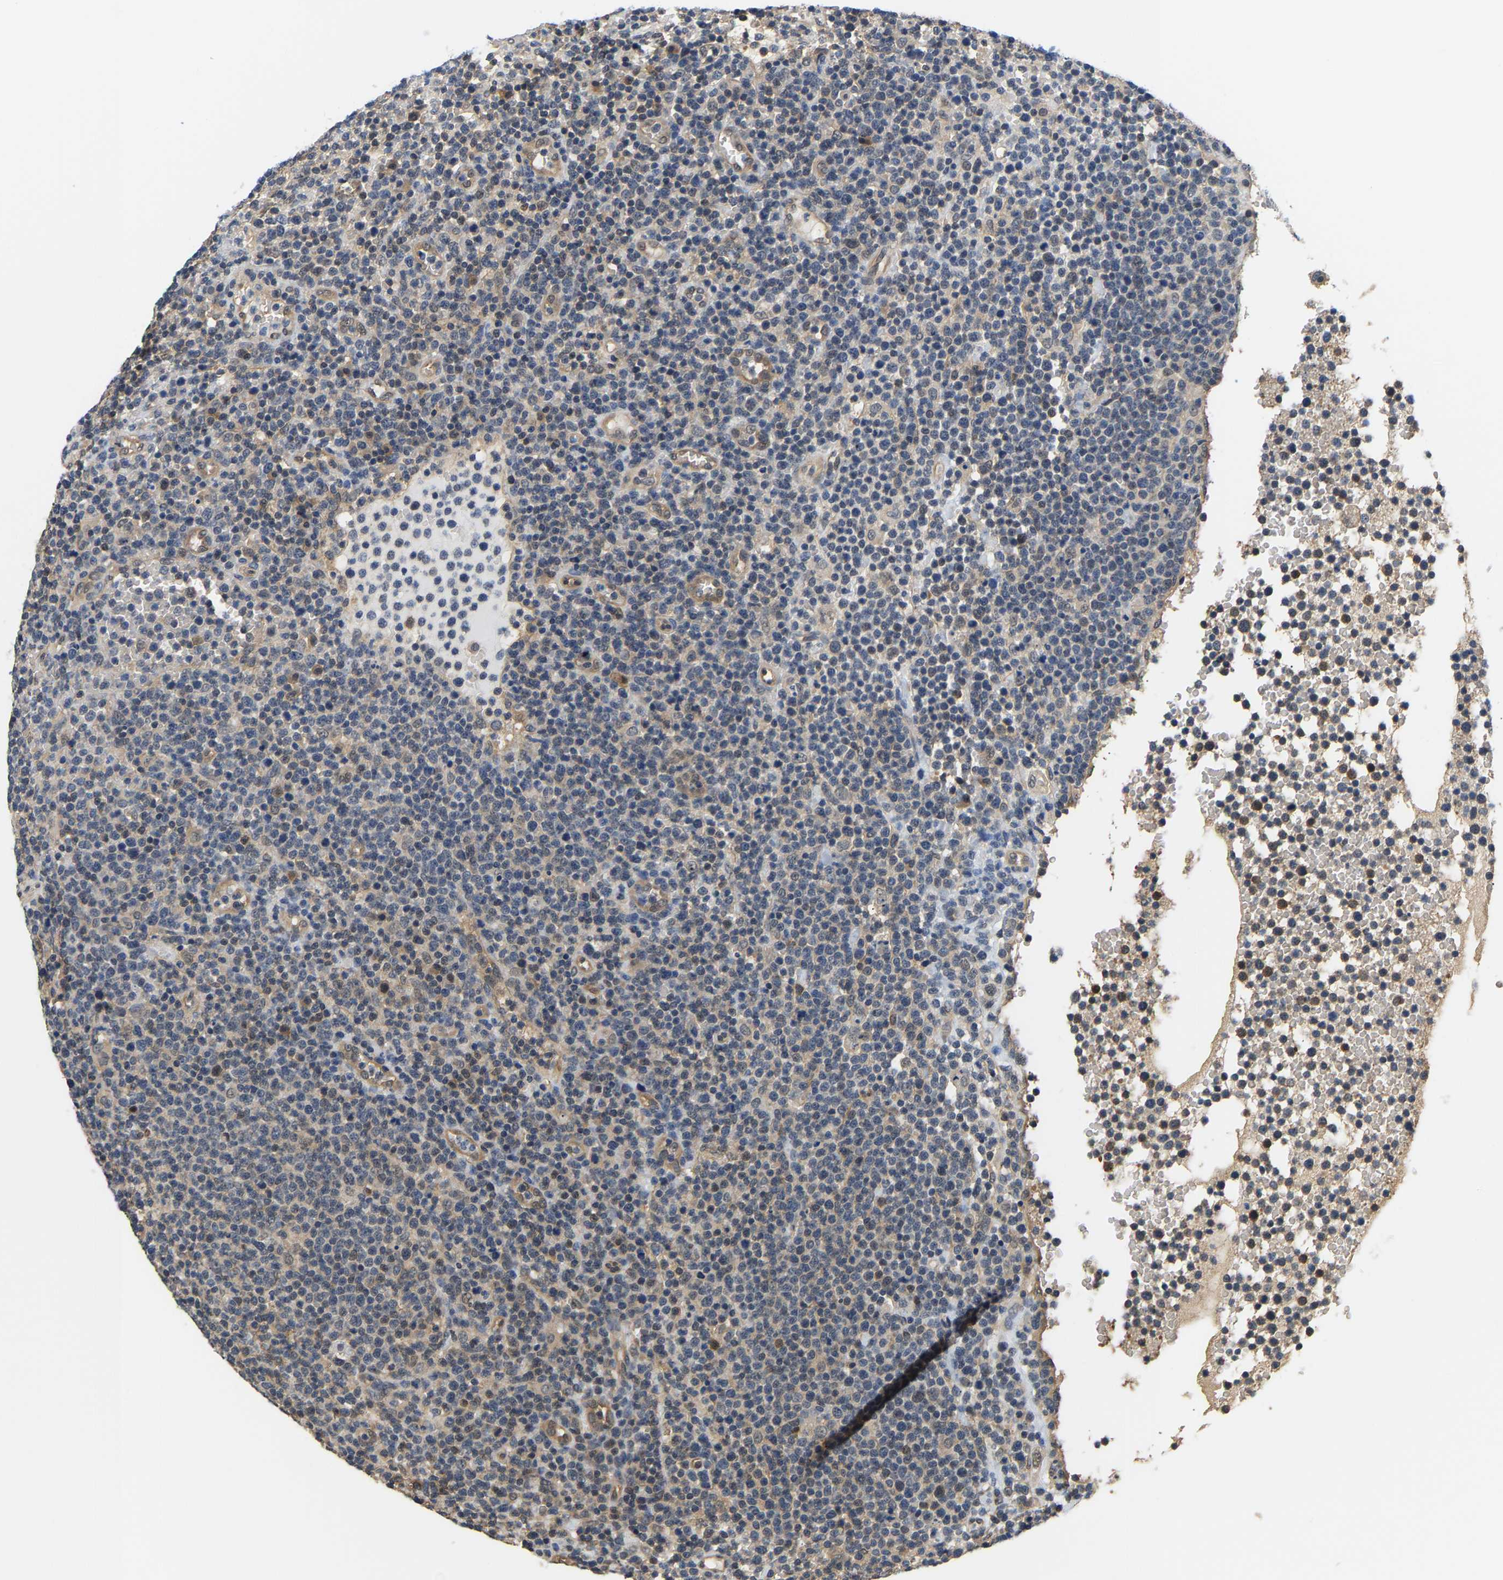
{"staining": {"intensity": "weak", "quantity": "<25%", "location": "cytoplasmic/membranous"}, "tissue": "lymphoma", "cell_type": "Tumor cells", "image_type": "cancer", "snomed": [{"axis": "morphology", "description": "Malignant lymphoma, non-Hodgkin's type, High grade"}, {"axis": "topography", "description": "Lymph node"}], "caption": "Tumor cells show no significant protein staining in lymphoma. (DAB (3,3'-diaminobenzidine) immunohistochemistry, high magnification).", "gene": "ARHGEF12", "patient": {"sex": "male", "age": 61}}